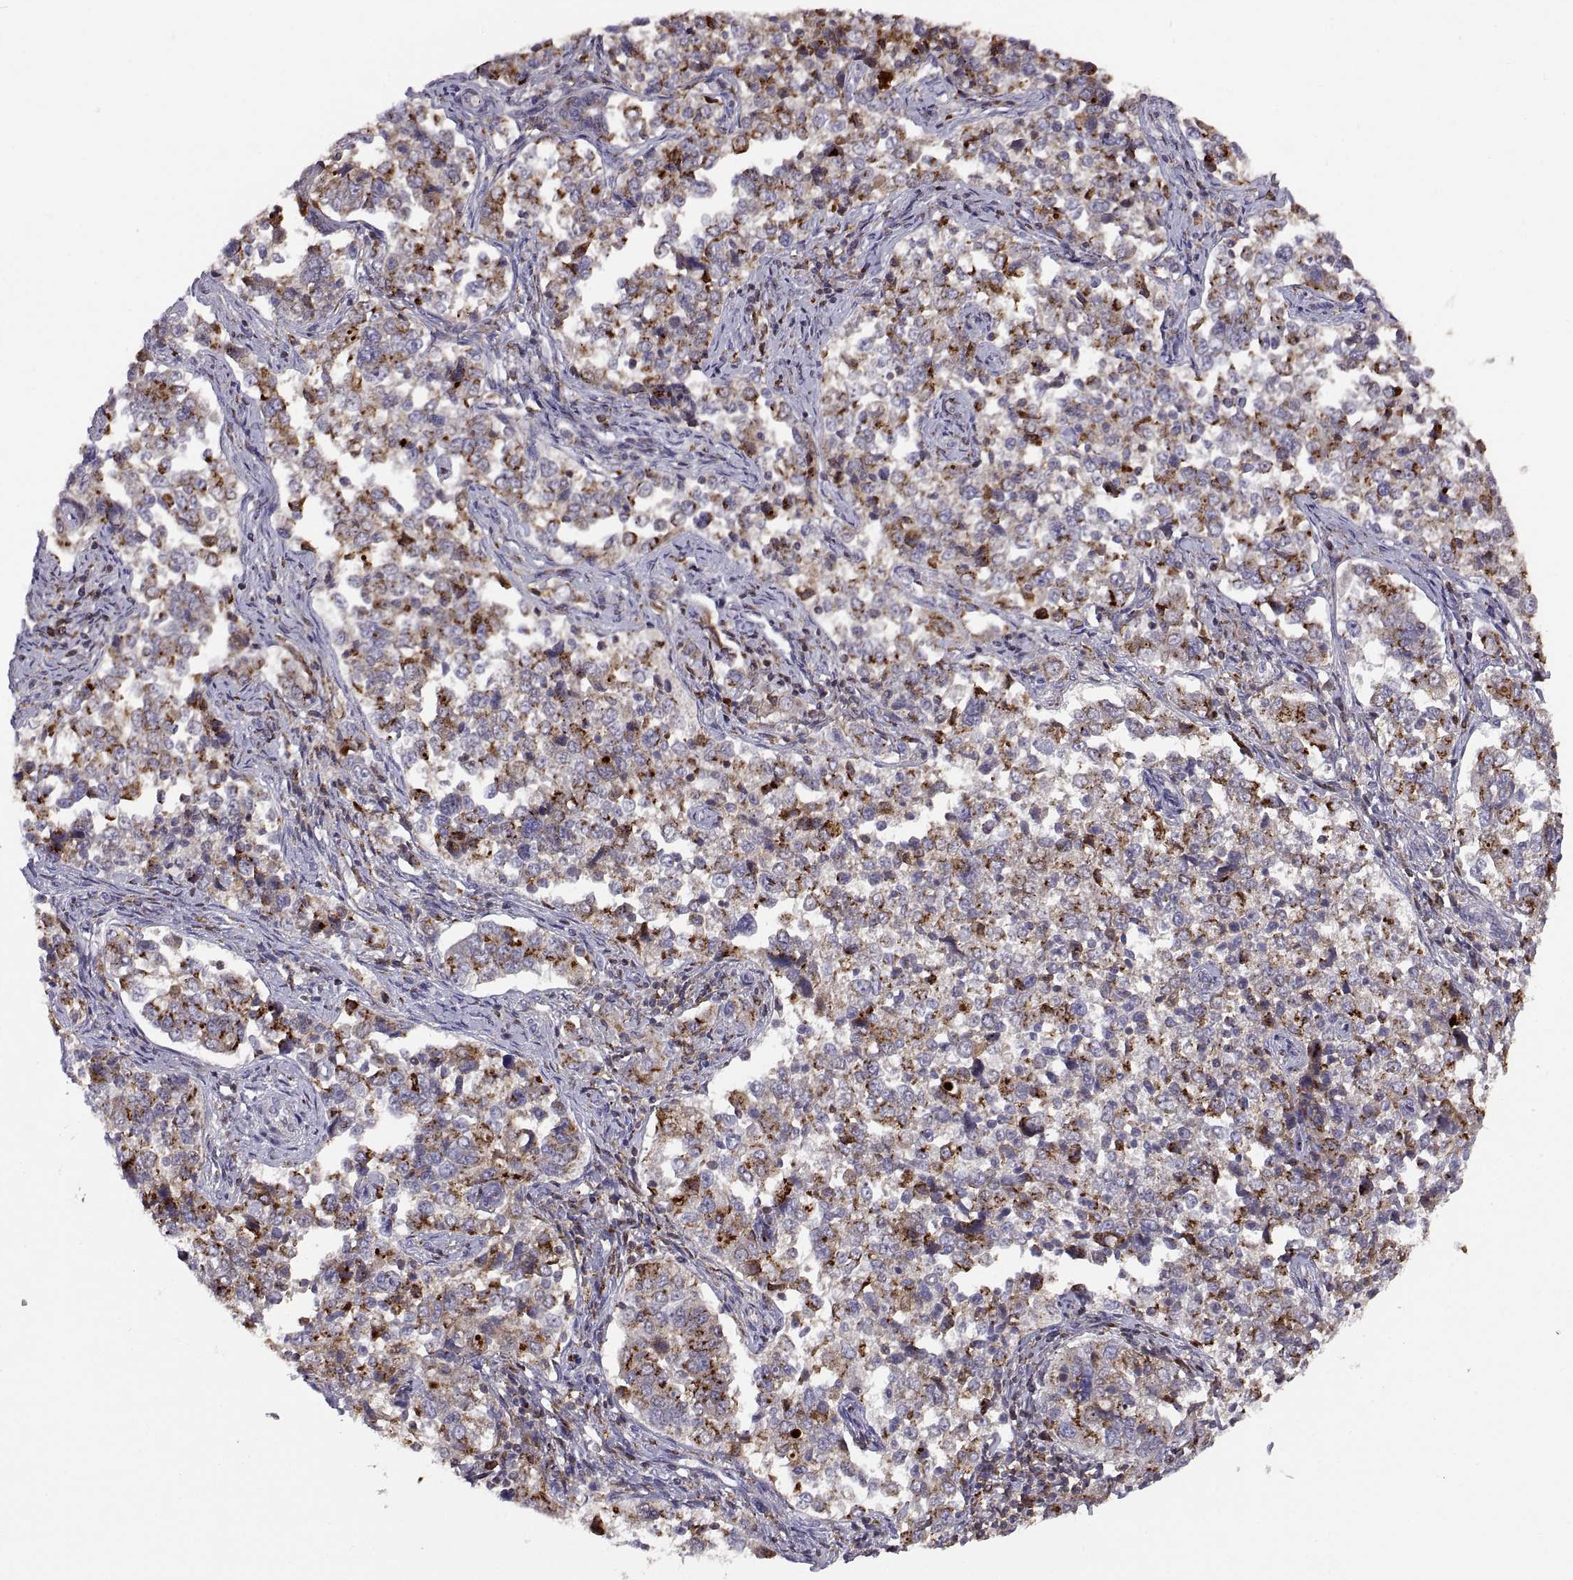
{"staining": {"intensity": "strong", "quantity": "25%-75%", "location": "cytoplasmic/membranous"}, "tissue": "endometrial cancer", "cell_type": "Tumor cells", "image_type": "cancer", "snomed": [{"axis": "morphology", "description": "Adenocarcinoma, NOS"}, {"axis": "topography", "description": "Endometrium"}], "caption": "A high-resolution micrograph shows immunohistochemistry staining of adenocarcinoma (endometrial), which demonstrates strong cytoplasmic/membranous staining in about 25%-75% of tumor cells.", "gene": "ACAP1", "patient": {"sex": "female", "age": 43}}